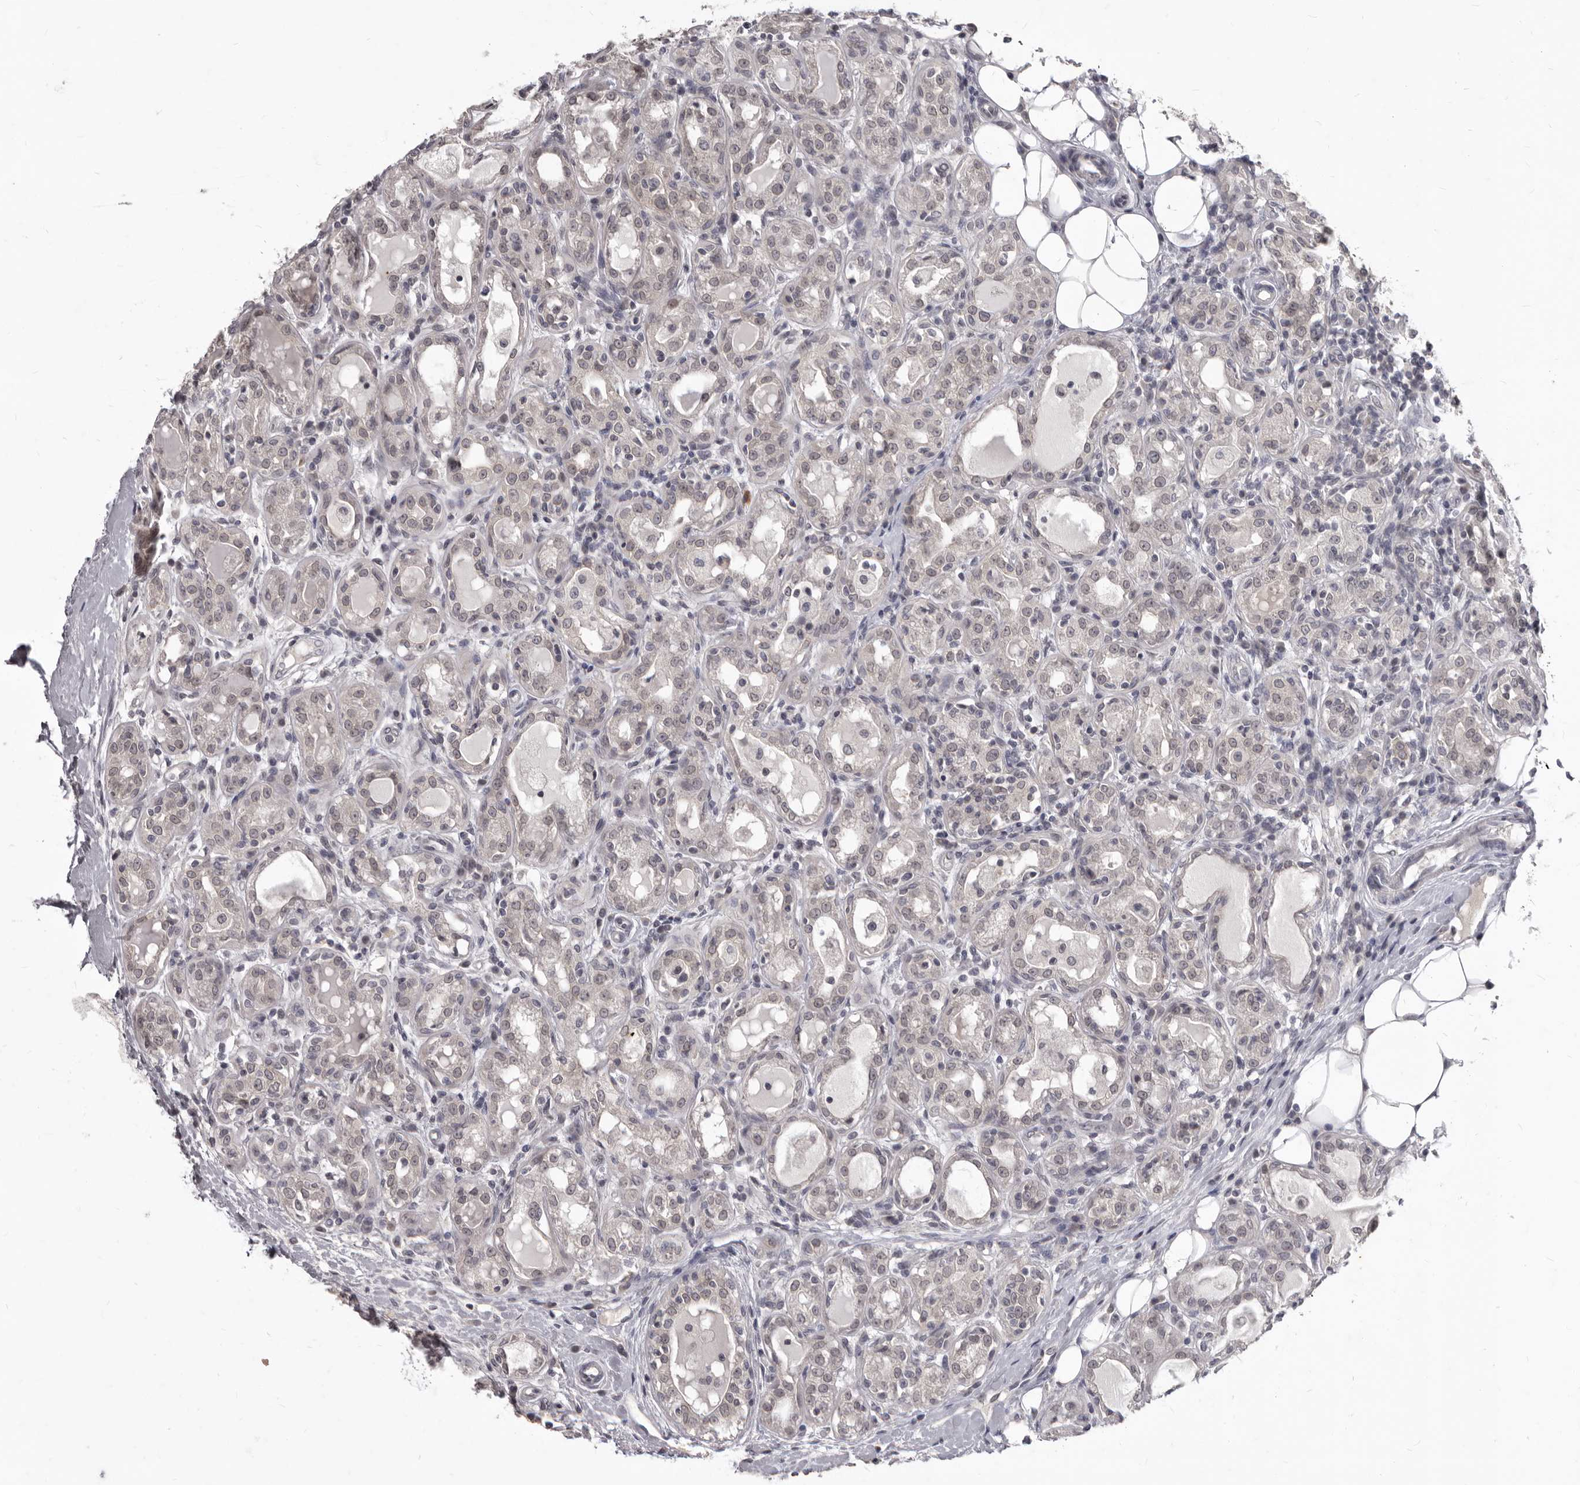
{"staining": {"intensity": "negative", "quantity": "none", "location": "none"}, "tissue": "breast cancer", "cell_type": "Tumor cells", "image_type": "cancer", "snomed": [{"axis": "morphology", "description": "Duct carcinoma"}, {"axis": "topography", "description": "Breast"}], "caption": "An immunohistochemistry (IHC) photomicrograph of breast cancer is shown. There is no staining in tumor cells of breast cancer.", "gene": "SULT1E1", "patient": {"sex": "female", "age": 27}}